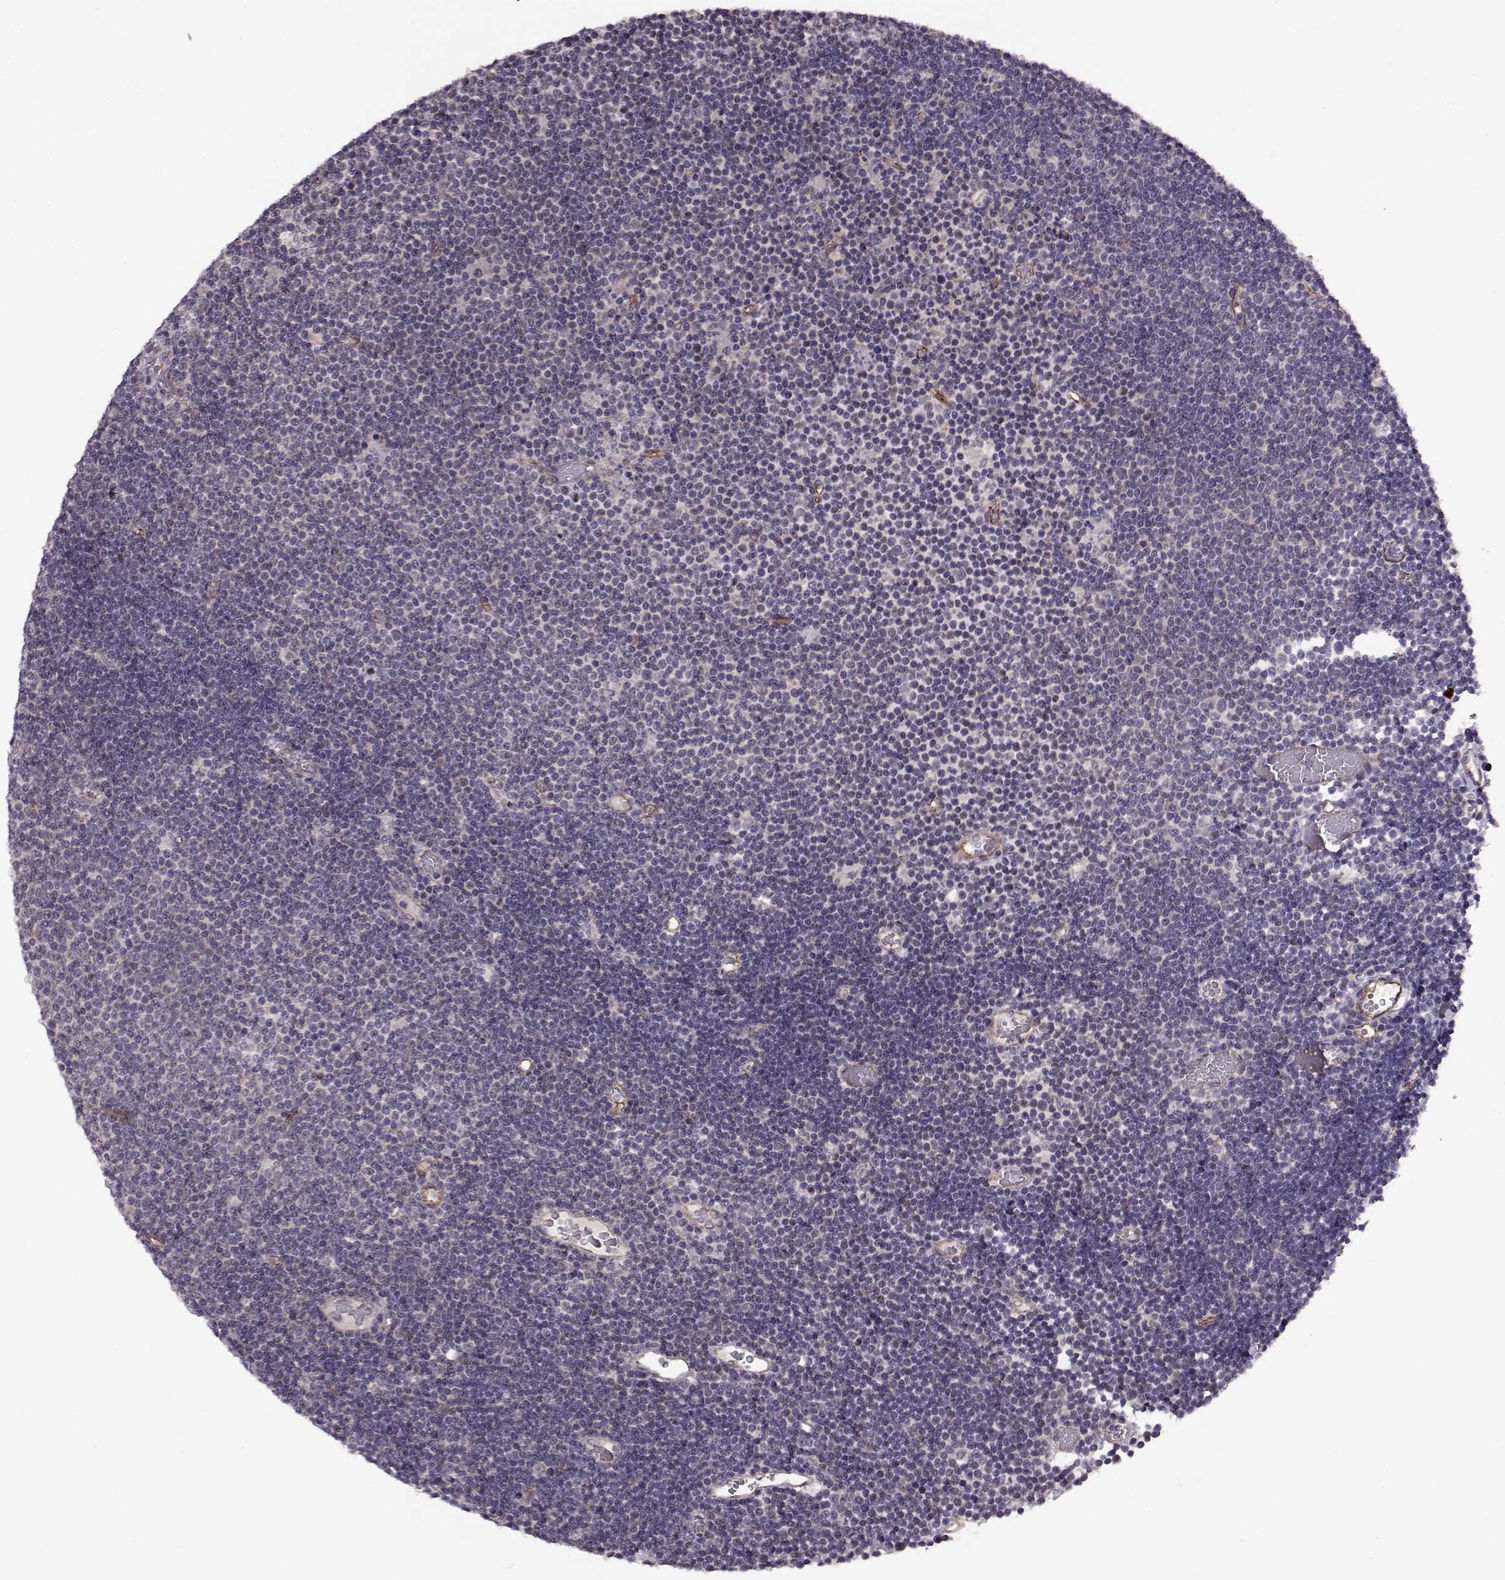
{"staining": {"intensity": "negative", "quantity": "none", "location": "none"}, "tissue": "lymphoma", "cell_type": "Tumor cells", "image_type": "cancer", "snomed": [{"axis": "morphology", "description": "Malignant lymphoma, non-Hodgkin's type, Low grade"}, {"axis": "topography", "description": "Brain"}], "caption": "This histopathology image is of low-grade malignant lymphoma, non-Hodgkin's type stained with immunohistochemistry (IHC) to label a protein in brown with the nuclei are counter-stained blue. There is no staining in tumor cells.", "gene": "SYNPO", "patient": {"sex": "female", "age": 66}}